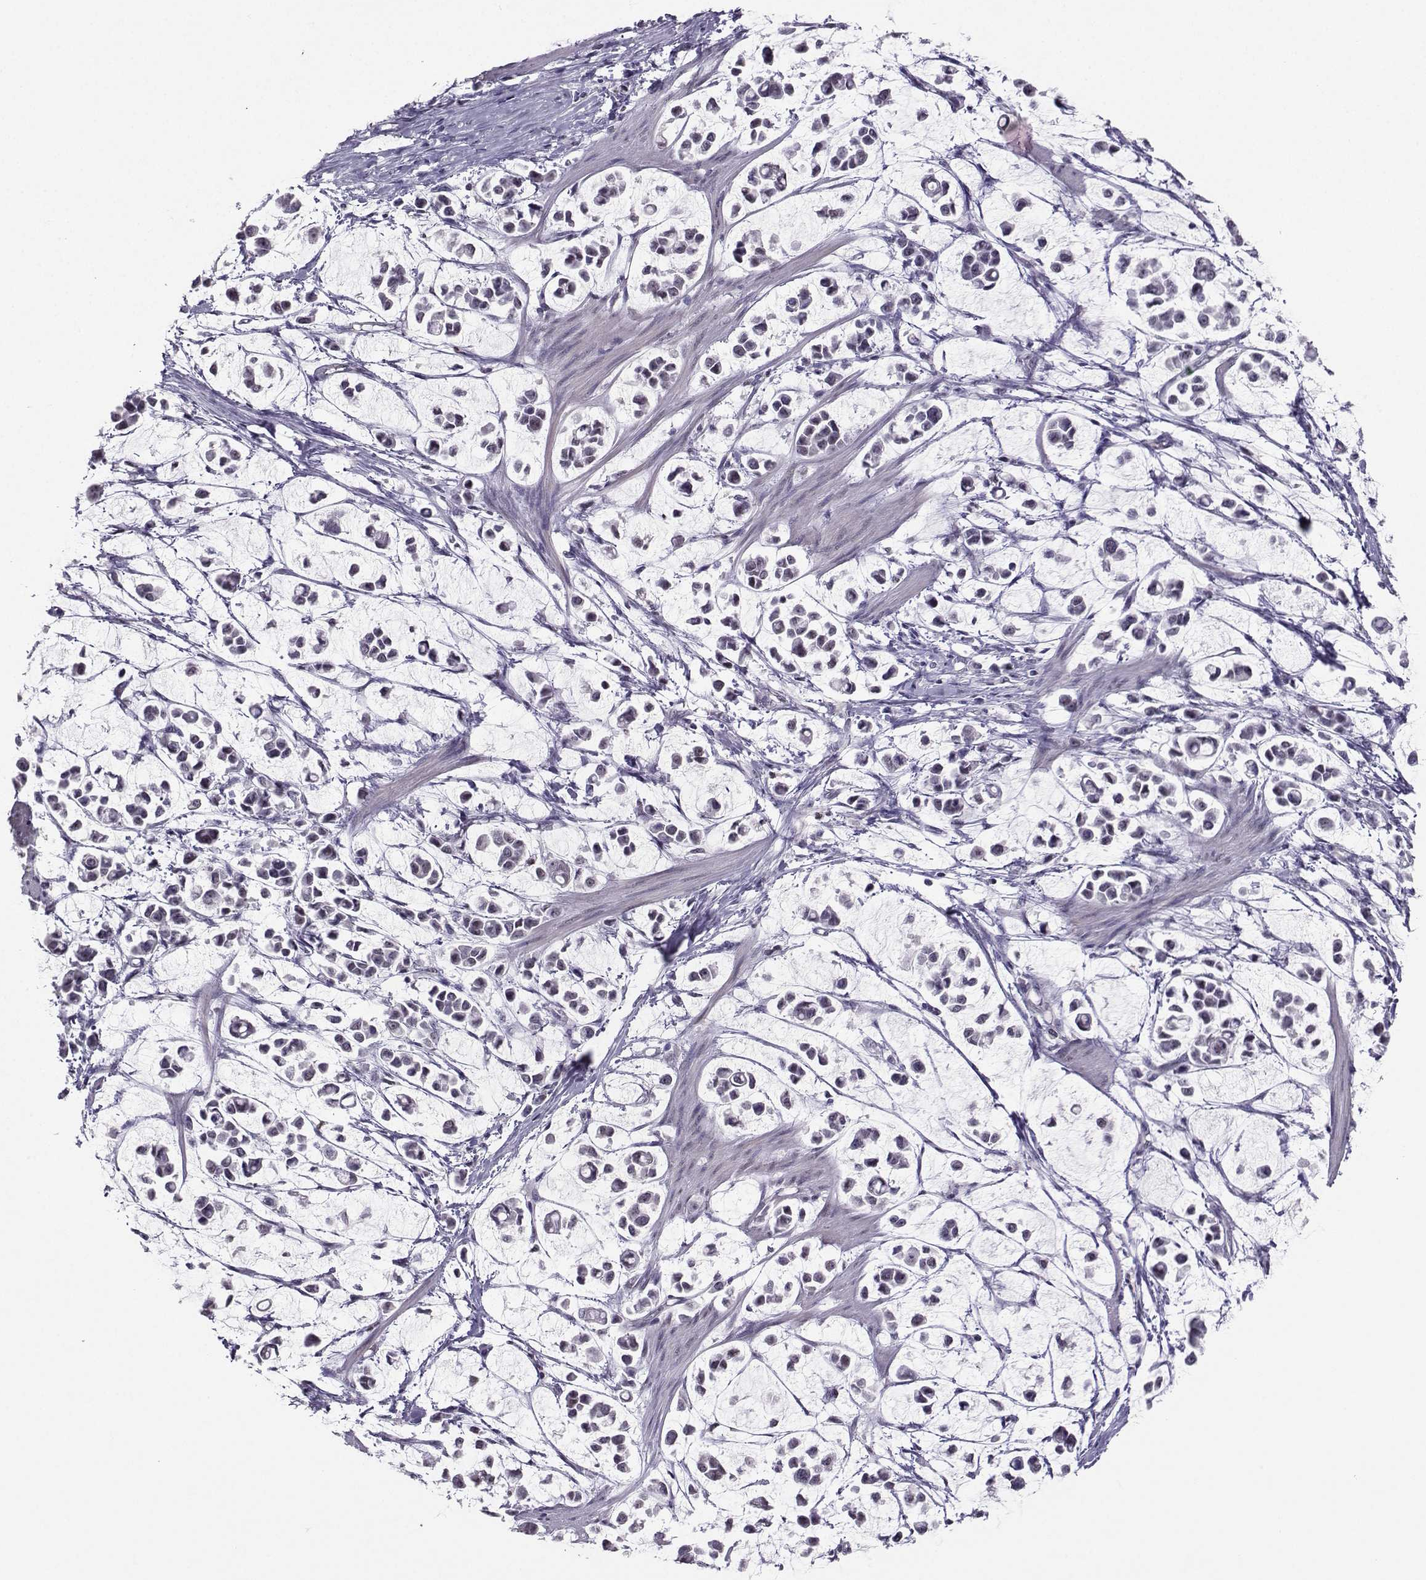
{"staining": {"intensity": "negative", "quantity": "none", "location": "none"}, "tissue": "stomach cancer", "cell_type": "Tumor cells", "image_type": "cancer", "snomed": [{"axis": "morphology", "description": "Adenocarcinoma, NOS"}, {"axis": "topography", "description": "Stomach"}], "caption": "Photomicrograph shows no significant protein expression in tumor cells of stomach cancer. Brightfield microscopy of IHC stained with DAB (brown) and hematoxylin (blue), captured at high magnification.", "gene": "TEDC2", "patient": {"sex": "male", "age": 82}}